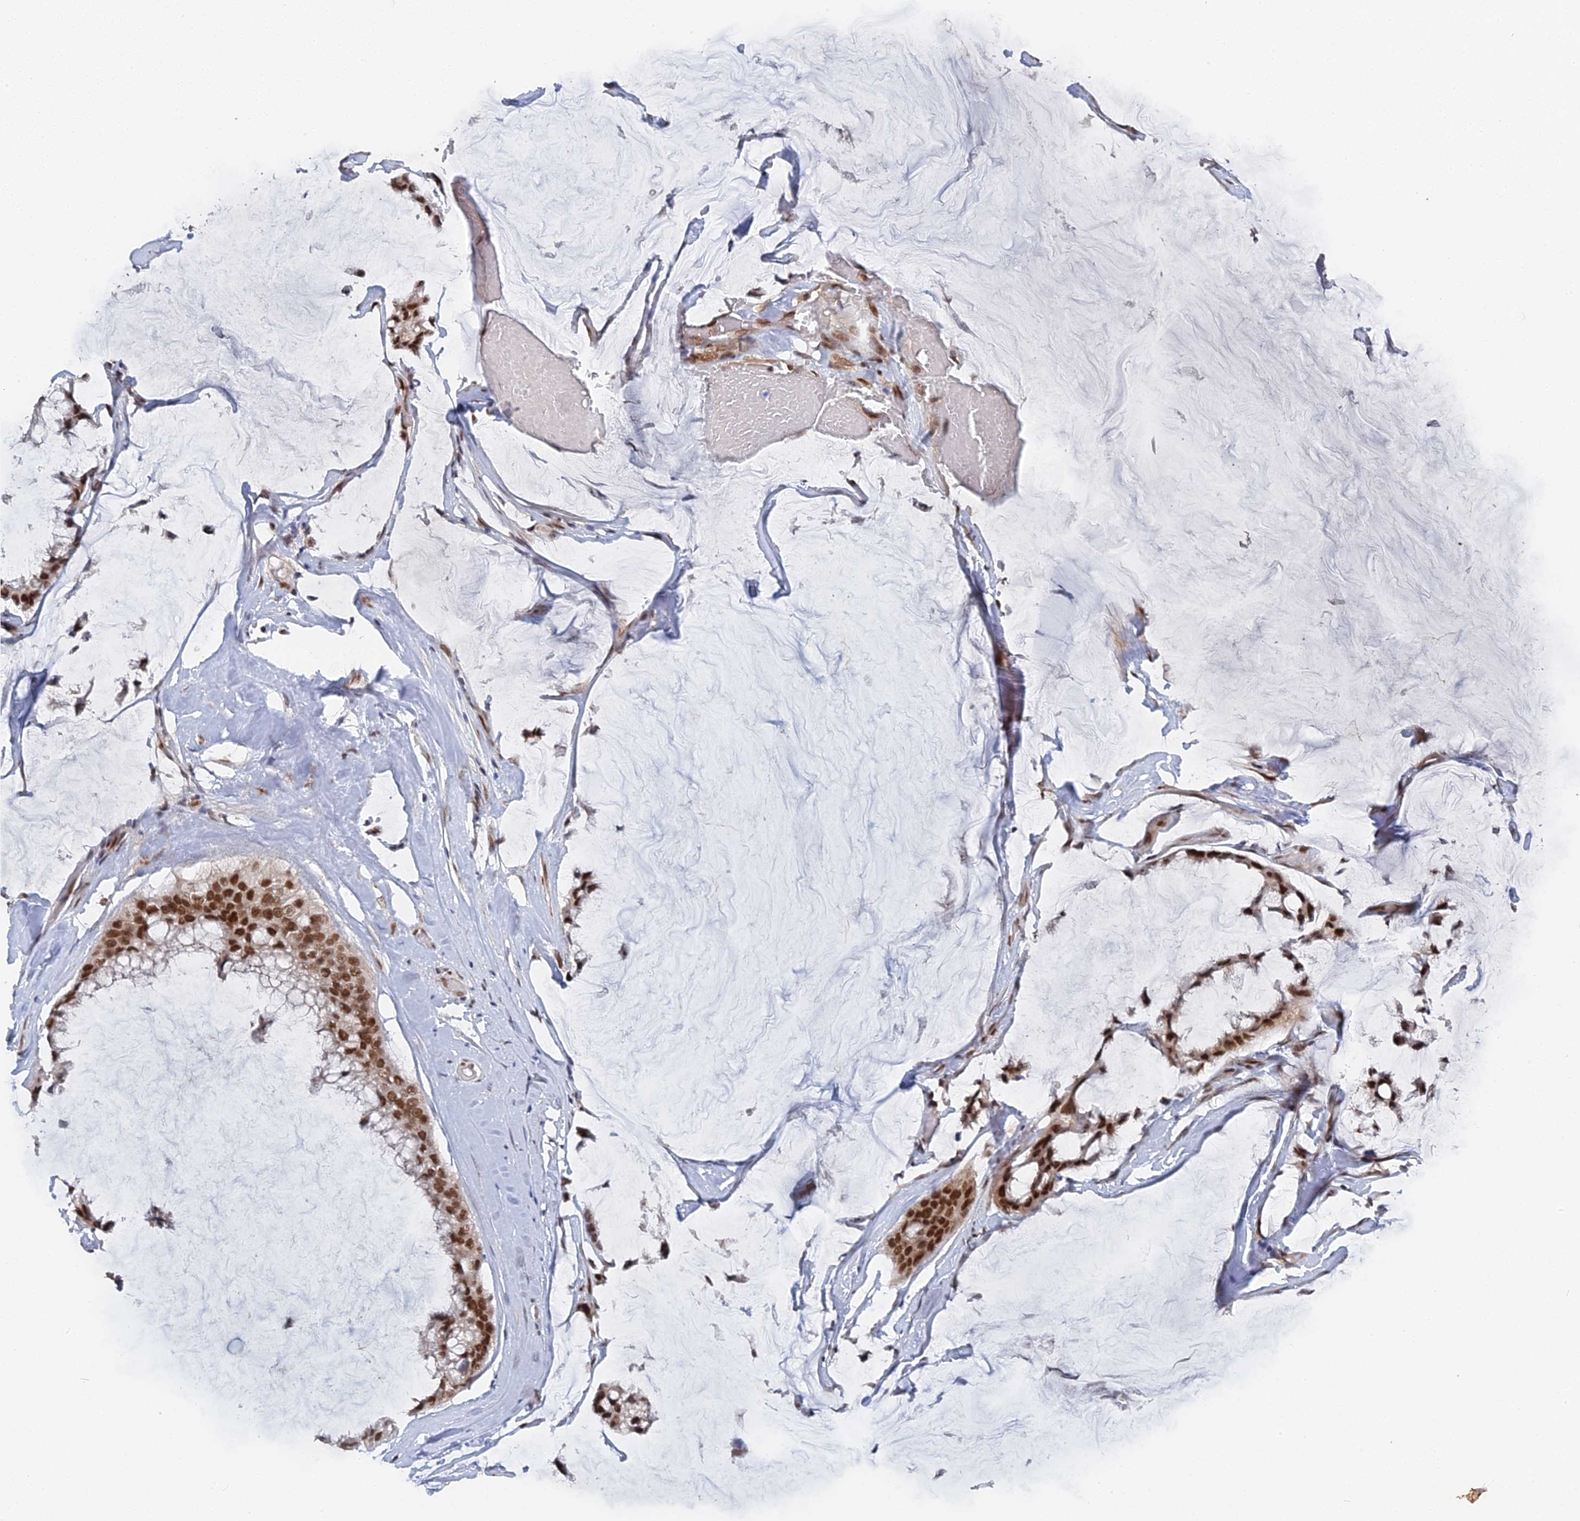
{"staining": {"intensity": "strong", "quantity": ">75%", "location": "nuclear"}, "tissue": "ovarian cancer", "cell_type": "Tumor cells", "image_type": "cancer", "snomed": [{"axis": "morphology", "description": "Cystadenocarcinoma, mucinous, NOS"}, {"axis": "topography", "description": "Ovary"}], "caption": "The image shows immunohistochemical staining of ovarian cancer (mucinous cystadenocarcinoma). There is strong nuclear expression is present in approximately >75% of tumor cells.", "gene": "CCDC85A", "patient": {"sex": "female", "age": 39}}